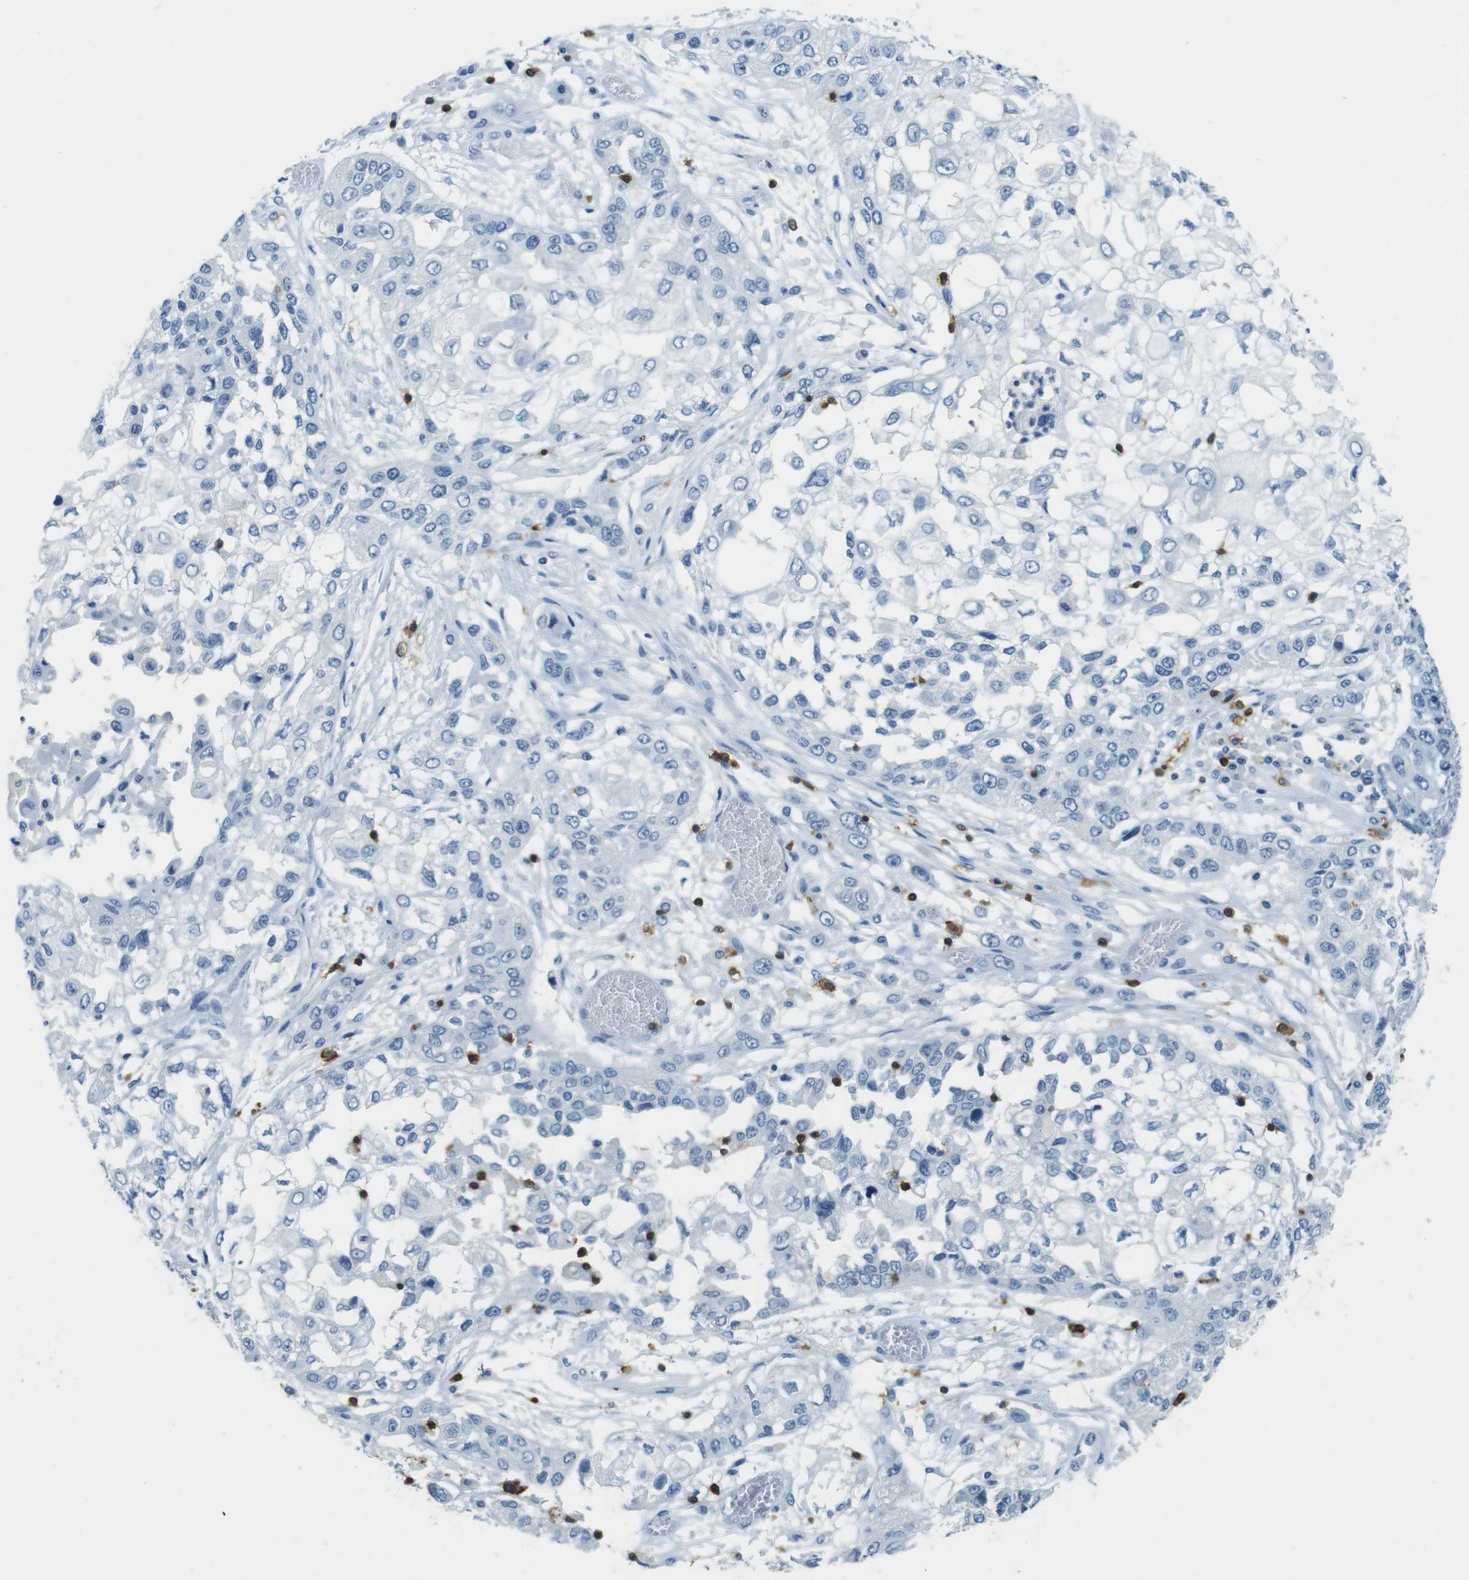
{"staining": {"intensity": "negative", "quantity": "none", "location": "none"}, "tissue": "lung cancer", "cell_type": "Tumor cells", "image_type": "cancer", "snomed": [{"axis": "morphology", "description": "Squamous cell carcinoma, NOS"}, {"axis": "topography", "description": "Lung"}], "caption": "A micrograph of lung cancer stained for a protein exhibits no brown staining in tumor cells.", "gene": "LAT", "patient": {"sex": "male", "age": 71}}